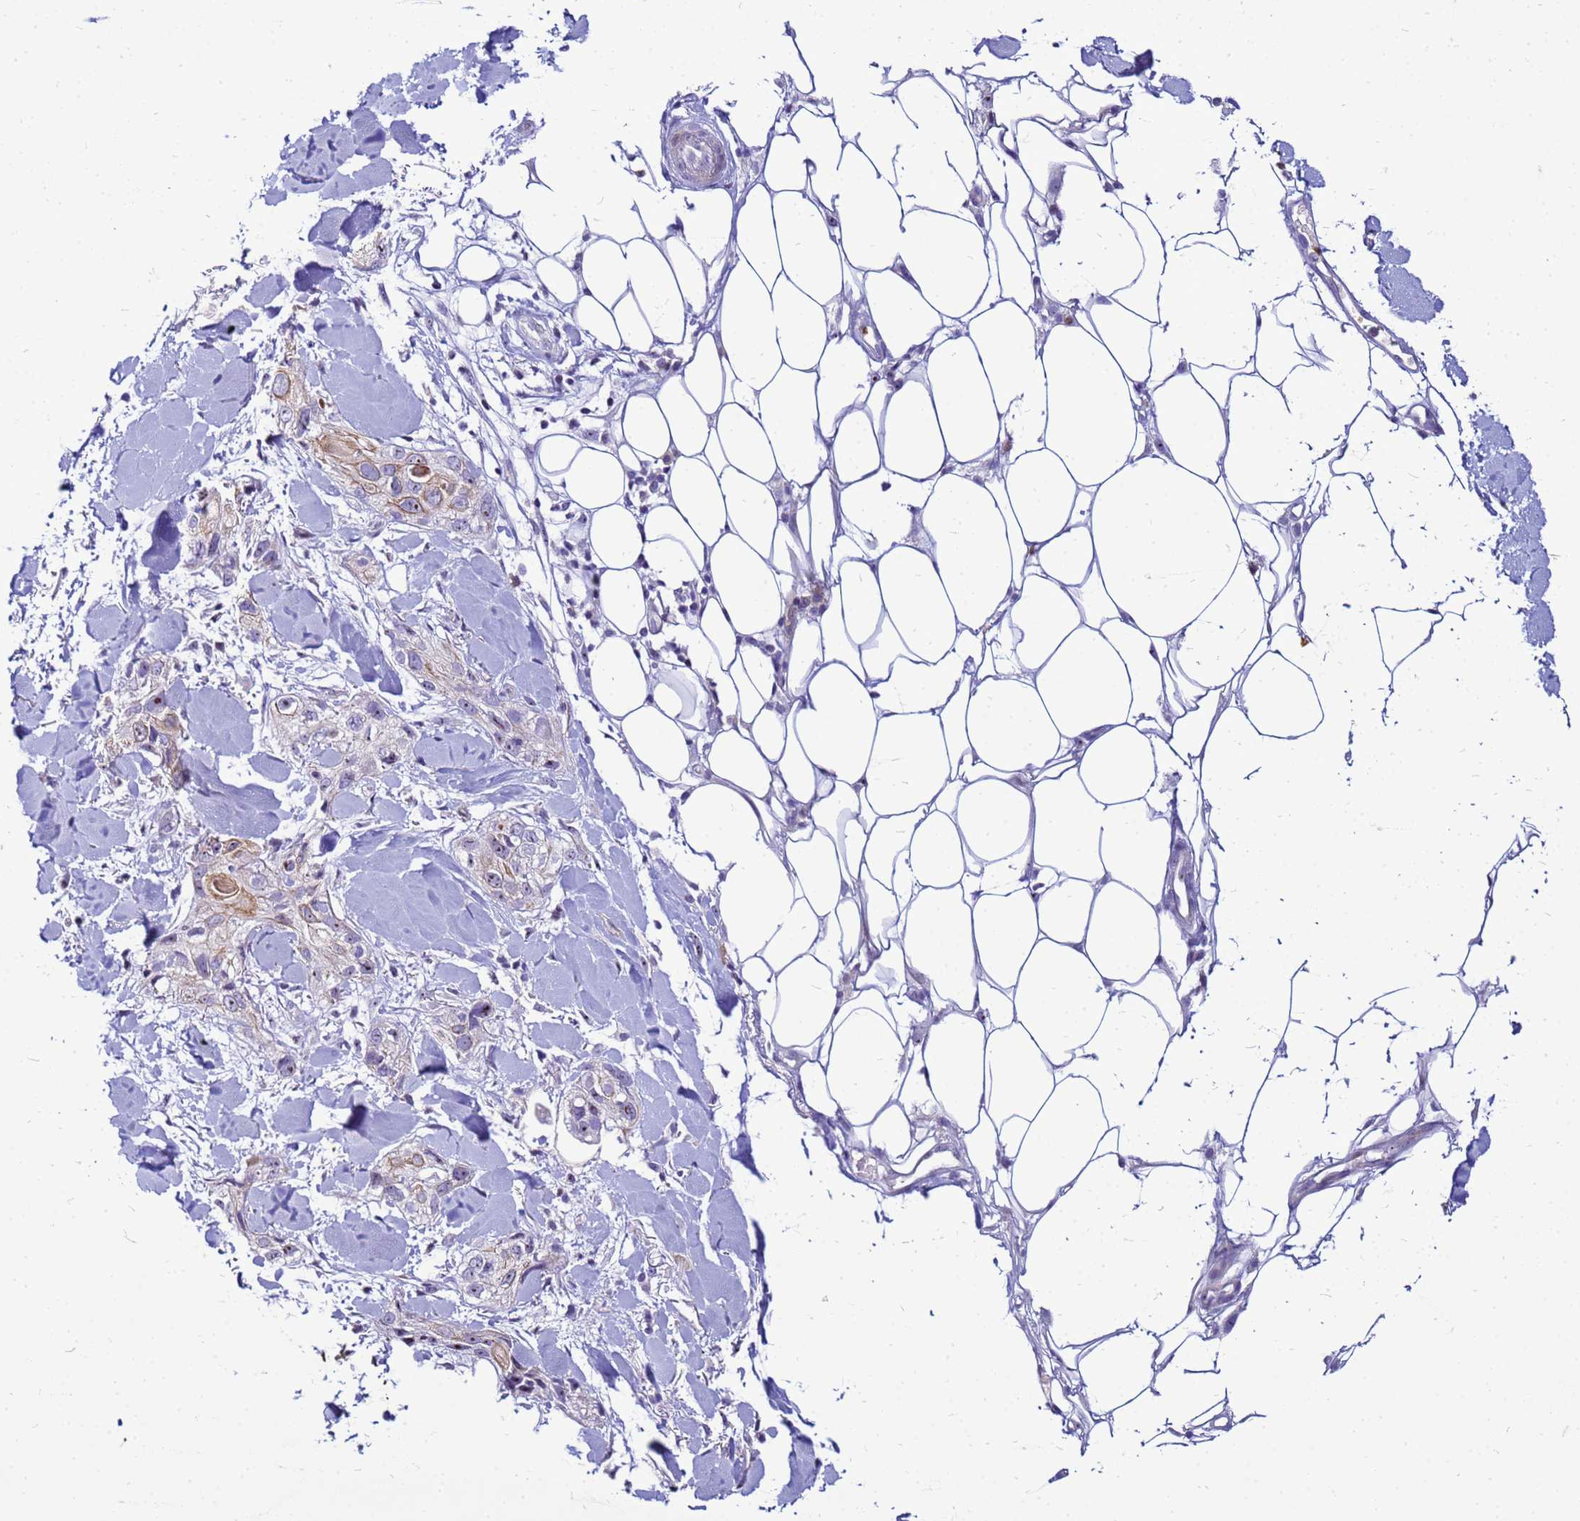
{"staining": {"intensity": "moderate", "quantity": ">75%", "location": "cytoplasmic/membranous"}, "tissue": "skin cancer", "cell_type": "Tumor cells", "image_type": "cancer", "snomed": [{"axis": "morphology", "description": "Normal tissue, NOS"}, {"axis": "morphology", "description": "Squamous cell carcinoma, NOS"}, {"axis": "topography", "description": "Skin"}], "caption": "There is medium levels of moderate cytoplasmic/membranous expression in tumor cells of skin cancer (squamous cell carcinoma), as demonstrated by immunohistochemical staining (brown color).", "gene": "VPS4B", "patient": {"sex": "male", "age": 72}}